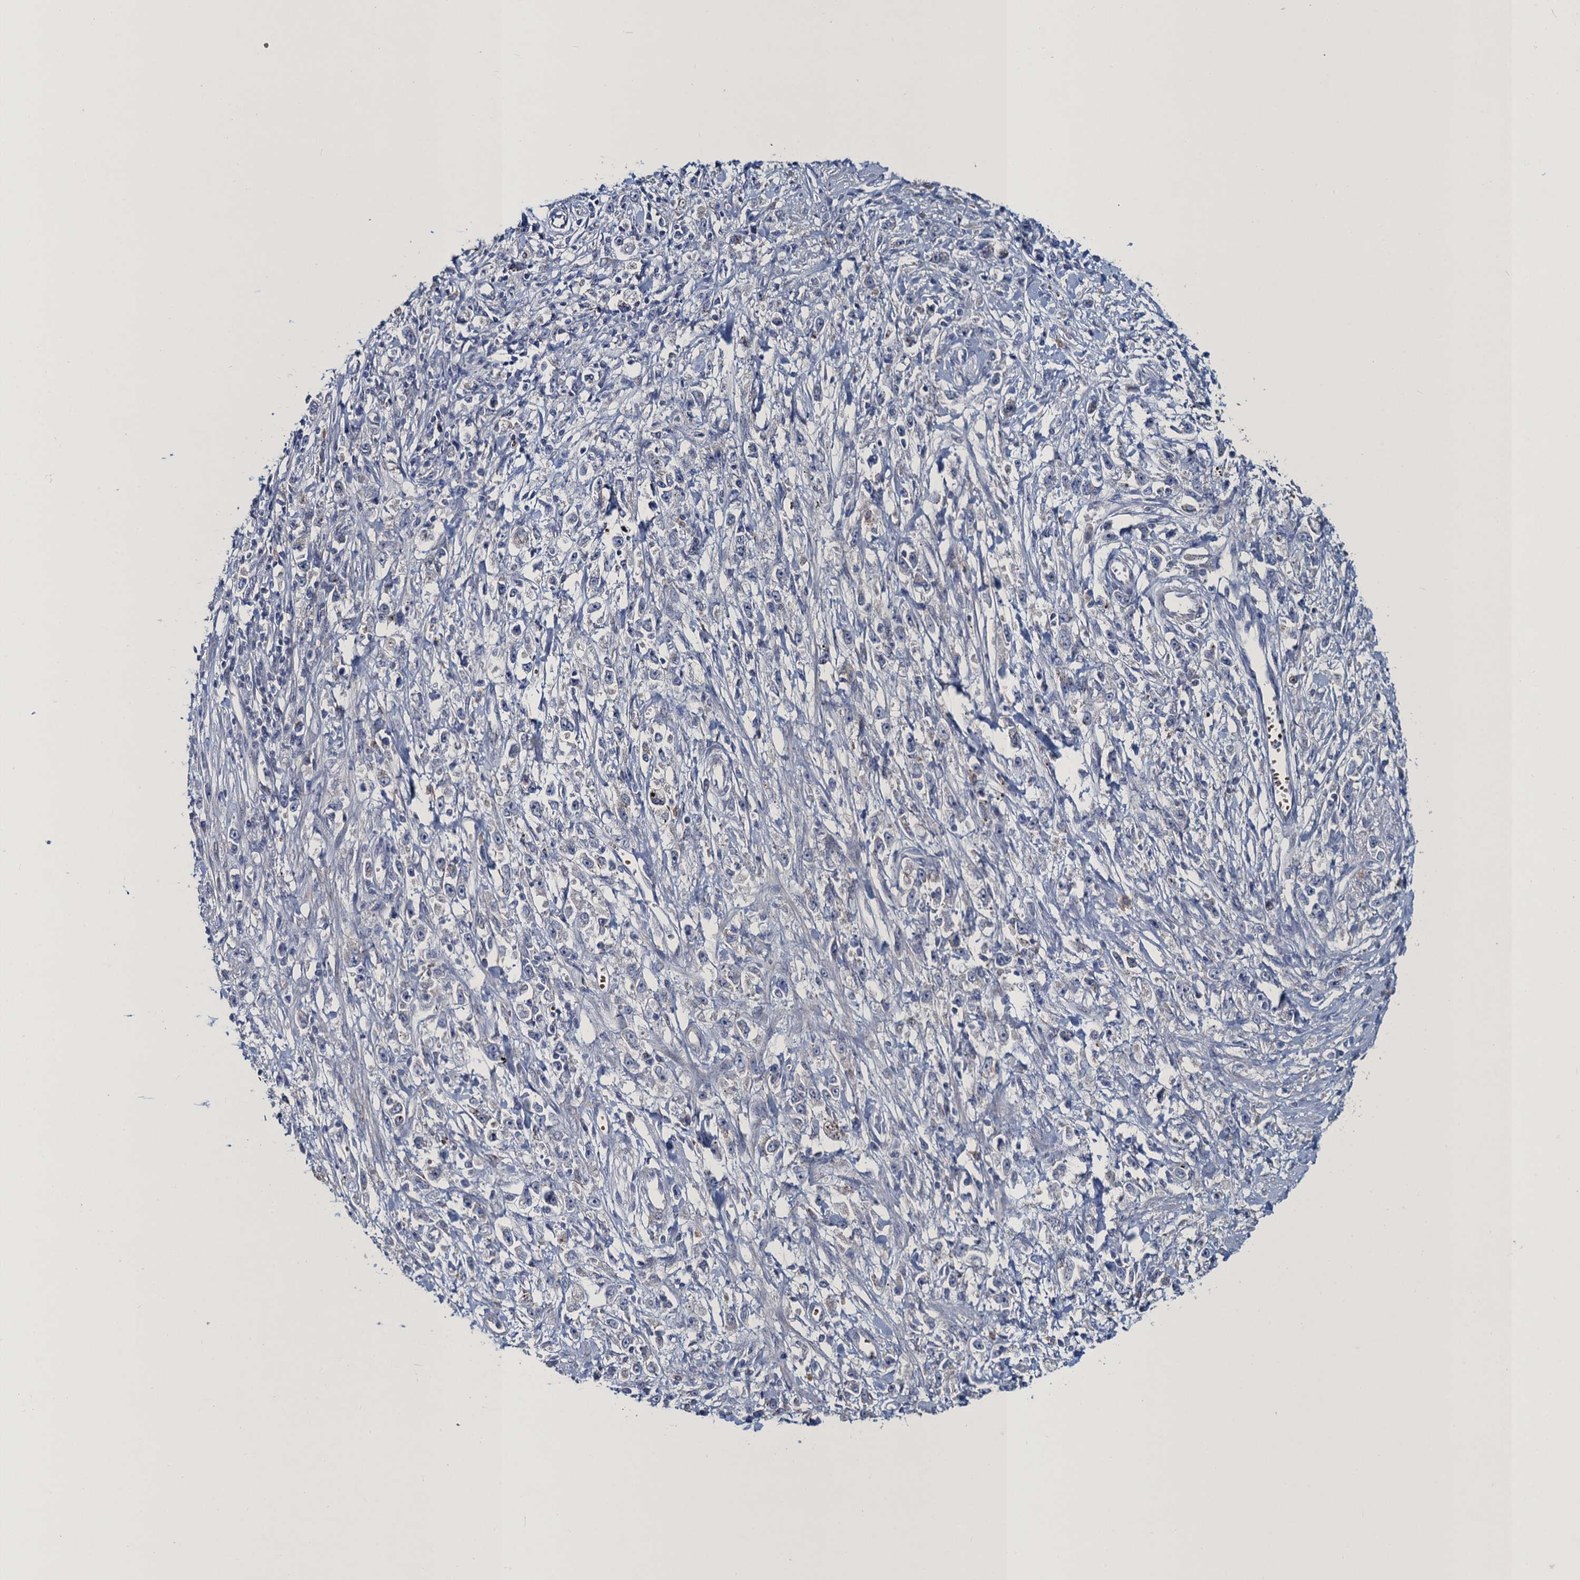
{"staining": {"intensity": "negative", "quantity": "none", "location": "none"}, "tissue": "stomach cancer", "cell_type": "Tumor cells", "image_type": "cancer", "snomed": [{"axis": "morphology", "description": "Adenocarcinoma, NOS"}, {"axis": "topography", "description": "Stomach"}], "caption": "Human stomach cancer stained for a protein using IHC exhibits no positivity in tumor cells.", "gene": "ATOSA", "patient": {"sex": "female", "age": 59}}